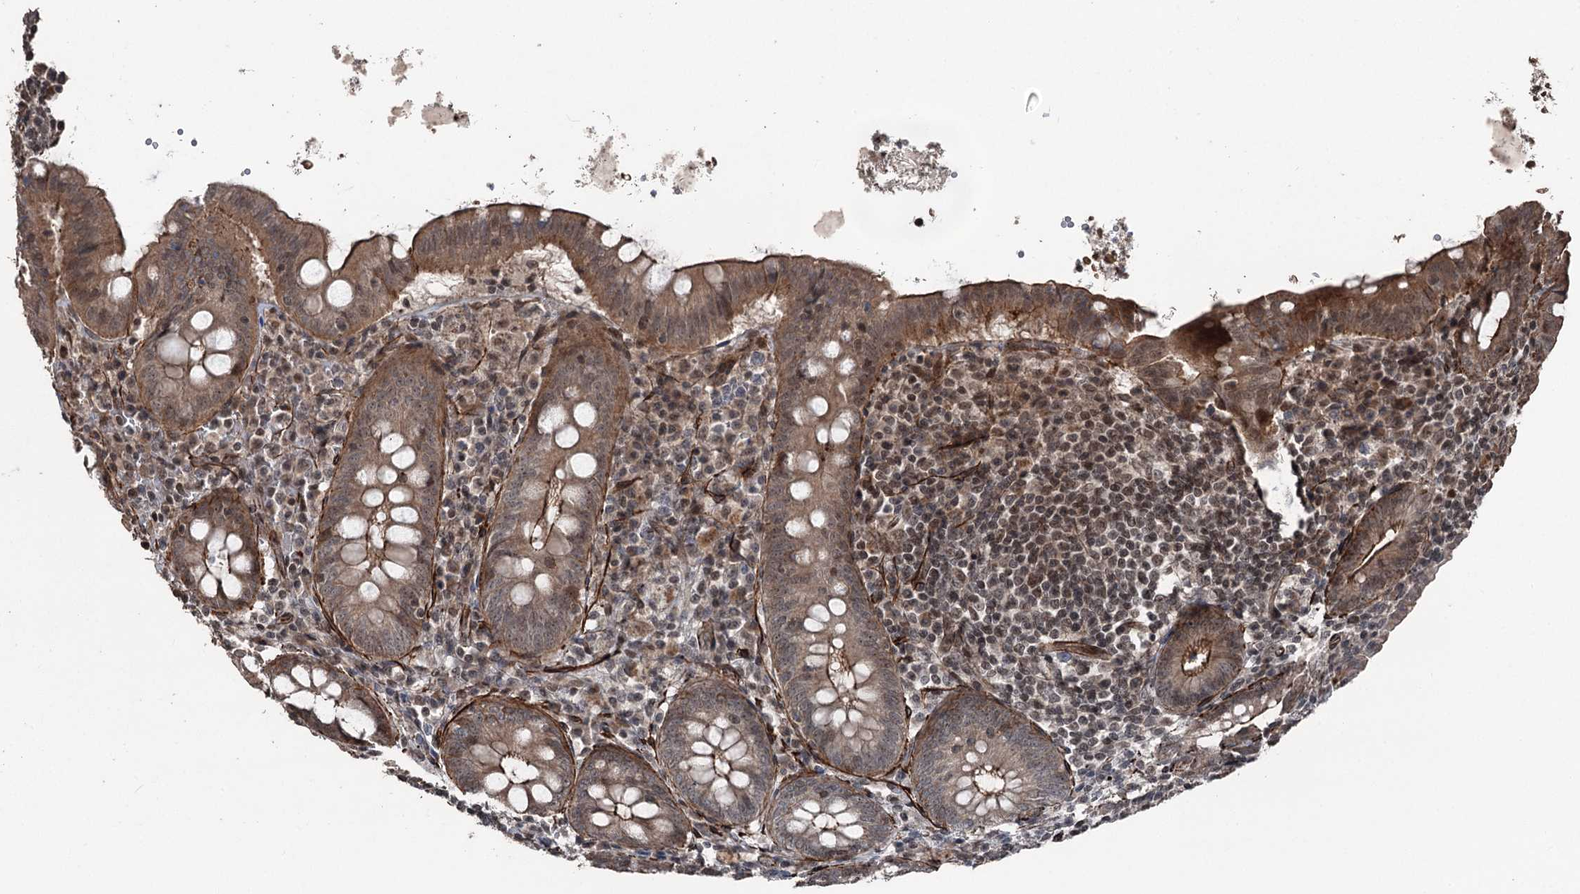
{"staining": {"intensity": "moderate", "quantity": "25%-75%", "location": "cytoplasmic/membranous,nuclear"}, "tissue": "appendix", "cell_type": "Glandular cells", "image_type": "normal", "snomed": [{"axis": "morphology", "description": "Normal tissue, NOS"}, {"axis": "topography", "description": "Appendix"}], "caption": "A brown stain labels moderate cytoplasmic/membranous,nuclear expression of a protein in glandular cells of benign human appendix. The protein of interest is shown in brown color, while the nuclei are stained blue.", "gene": "CCDC82", "patient": {"sex": "female", "age": 54}}